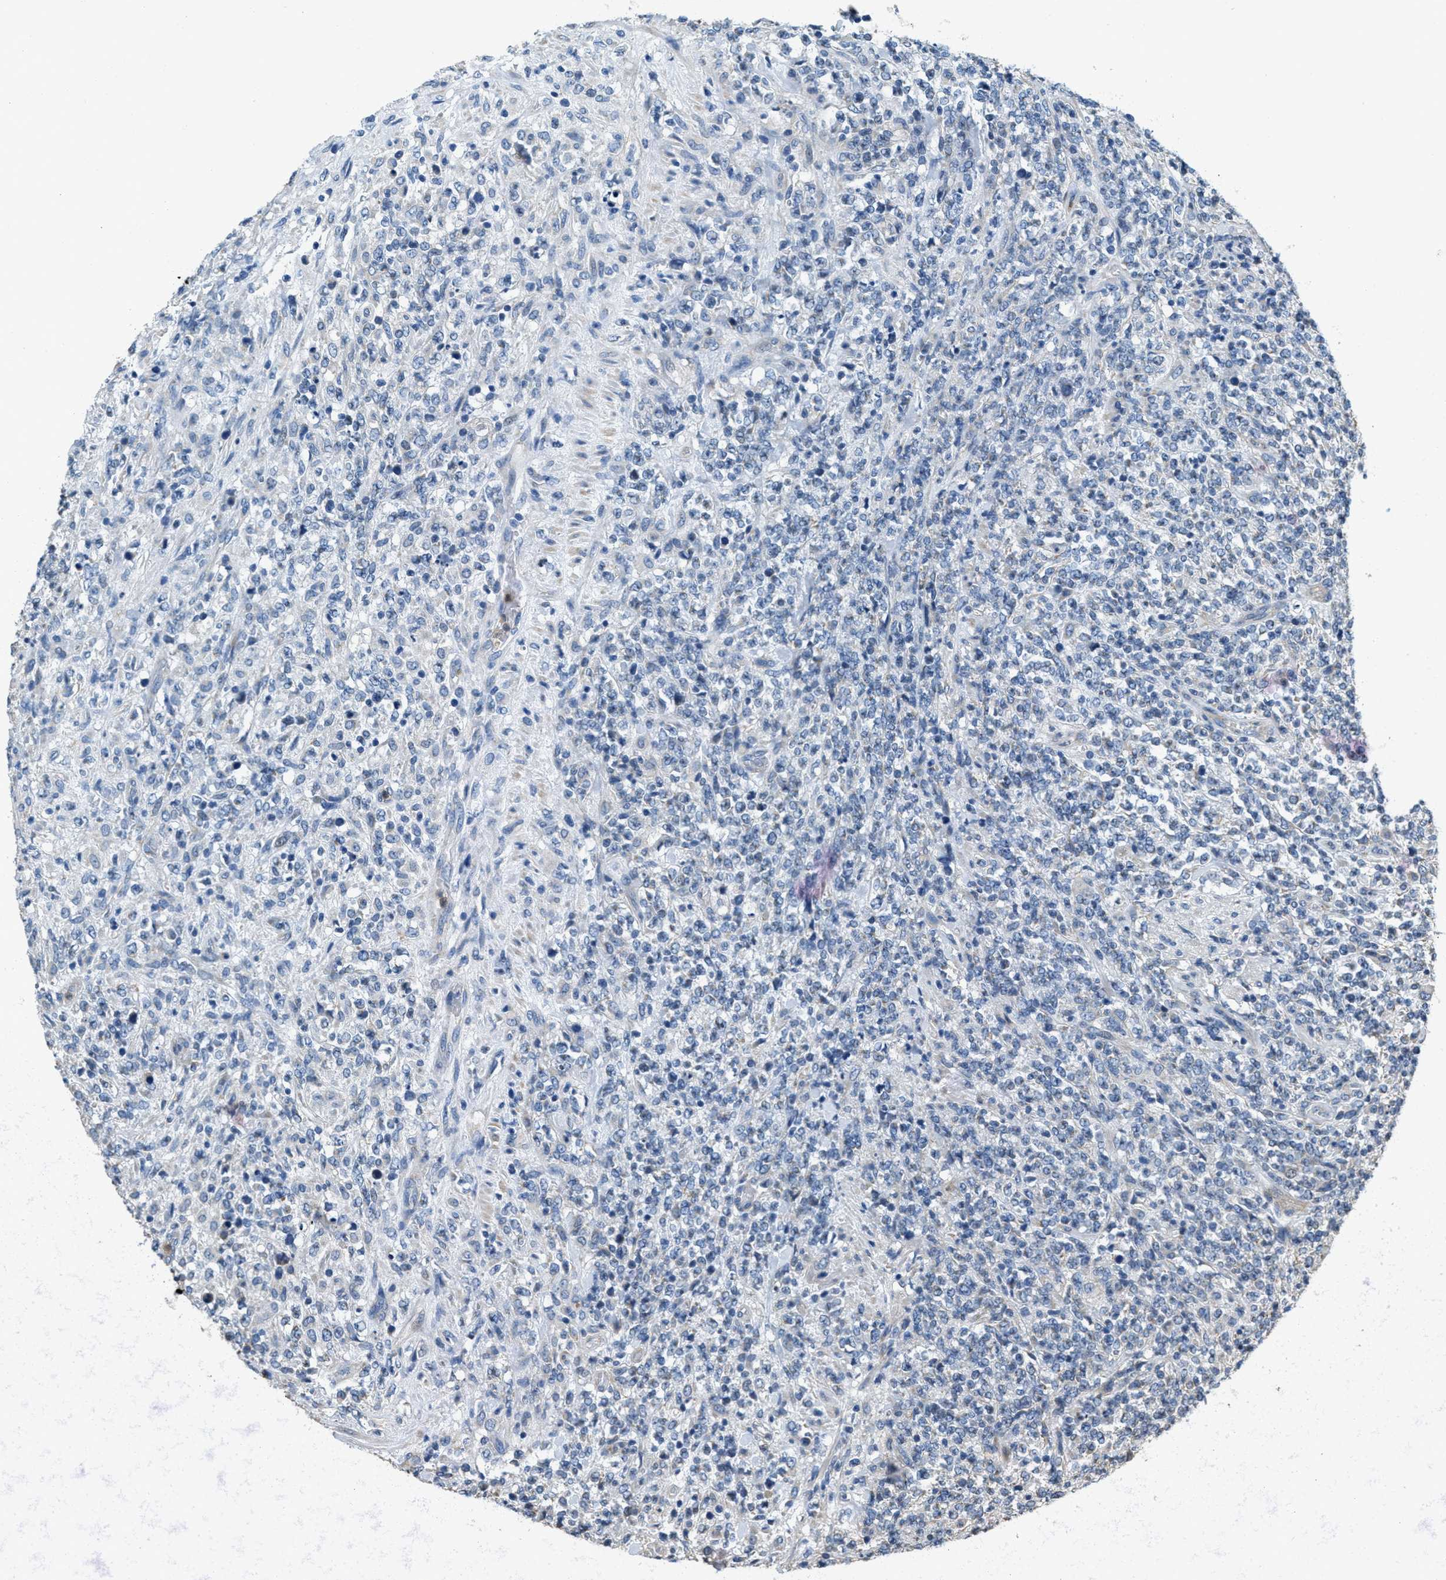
{"staining": {"intensity": "negative", "quantity": "none", "location": "none"}, "tissue": "lymphoma", "cell_type": "Tumor cells", "image_type": "cancer", "snomed": [{"axis": "morphology", "description": "Malignant lymphoma, non-Hodgkin's type, High grade"}, {"axis": "topography", "description": "Soft tissue"}], "caption": "Immunohistochemistry (IHC) of human lymphoma shows no expression in tumor cells. (DAB IHC with hematoxylin counter stain).", "gene": "TOMM70", "patient": {"sex": "male", "age": 18}}